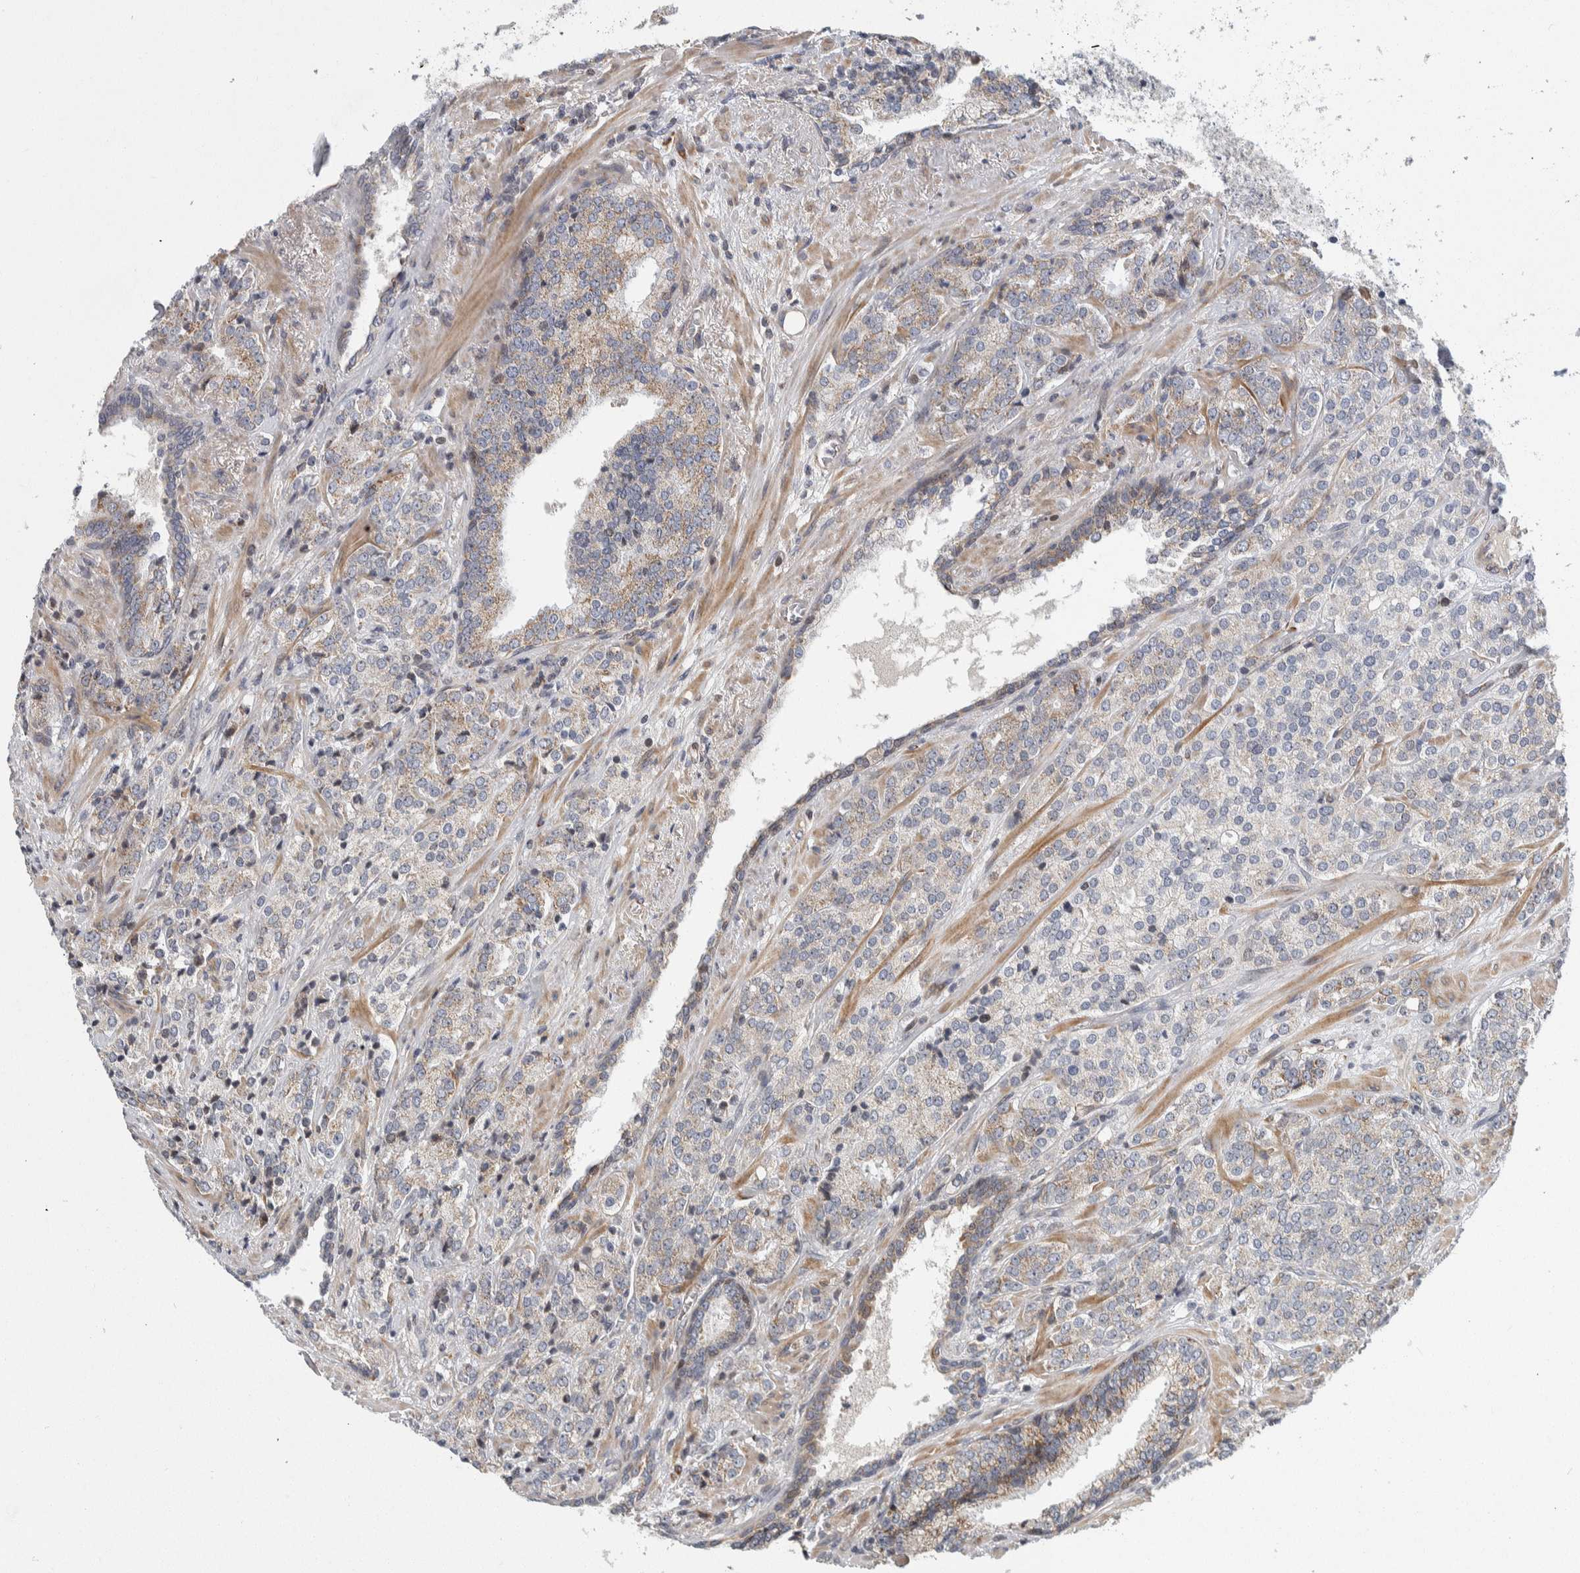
{"staining": {"intensity": "weak", "quantity": "<25%", "location": "cytoplasmic/membranous"}, "tissue": "prostate cancer", "cell_type": "Tumor cells", "image_type": "cancer", "snomed": [{"axis": "morphology", "description": "Adenocarcinoma, High grade"}, {"axis": "topography", "description": "Prostate"}], "caption": "The histopathology image displays no significant expression in tumor cells of adenocarcinoma (high-grade) (prostate).", "gene": "AFP", "patient": {"sex": "male", "age": 71}}